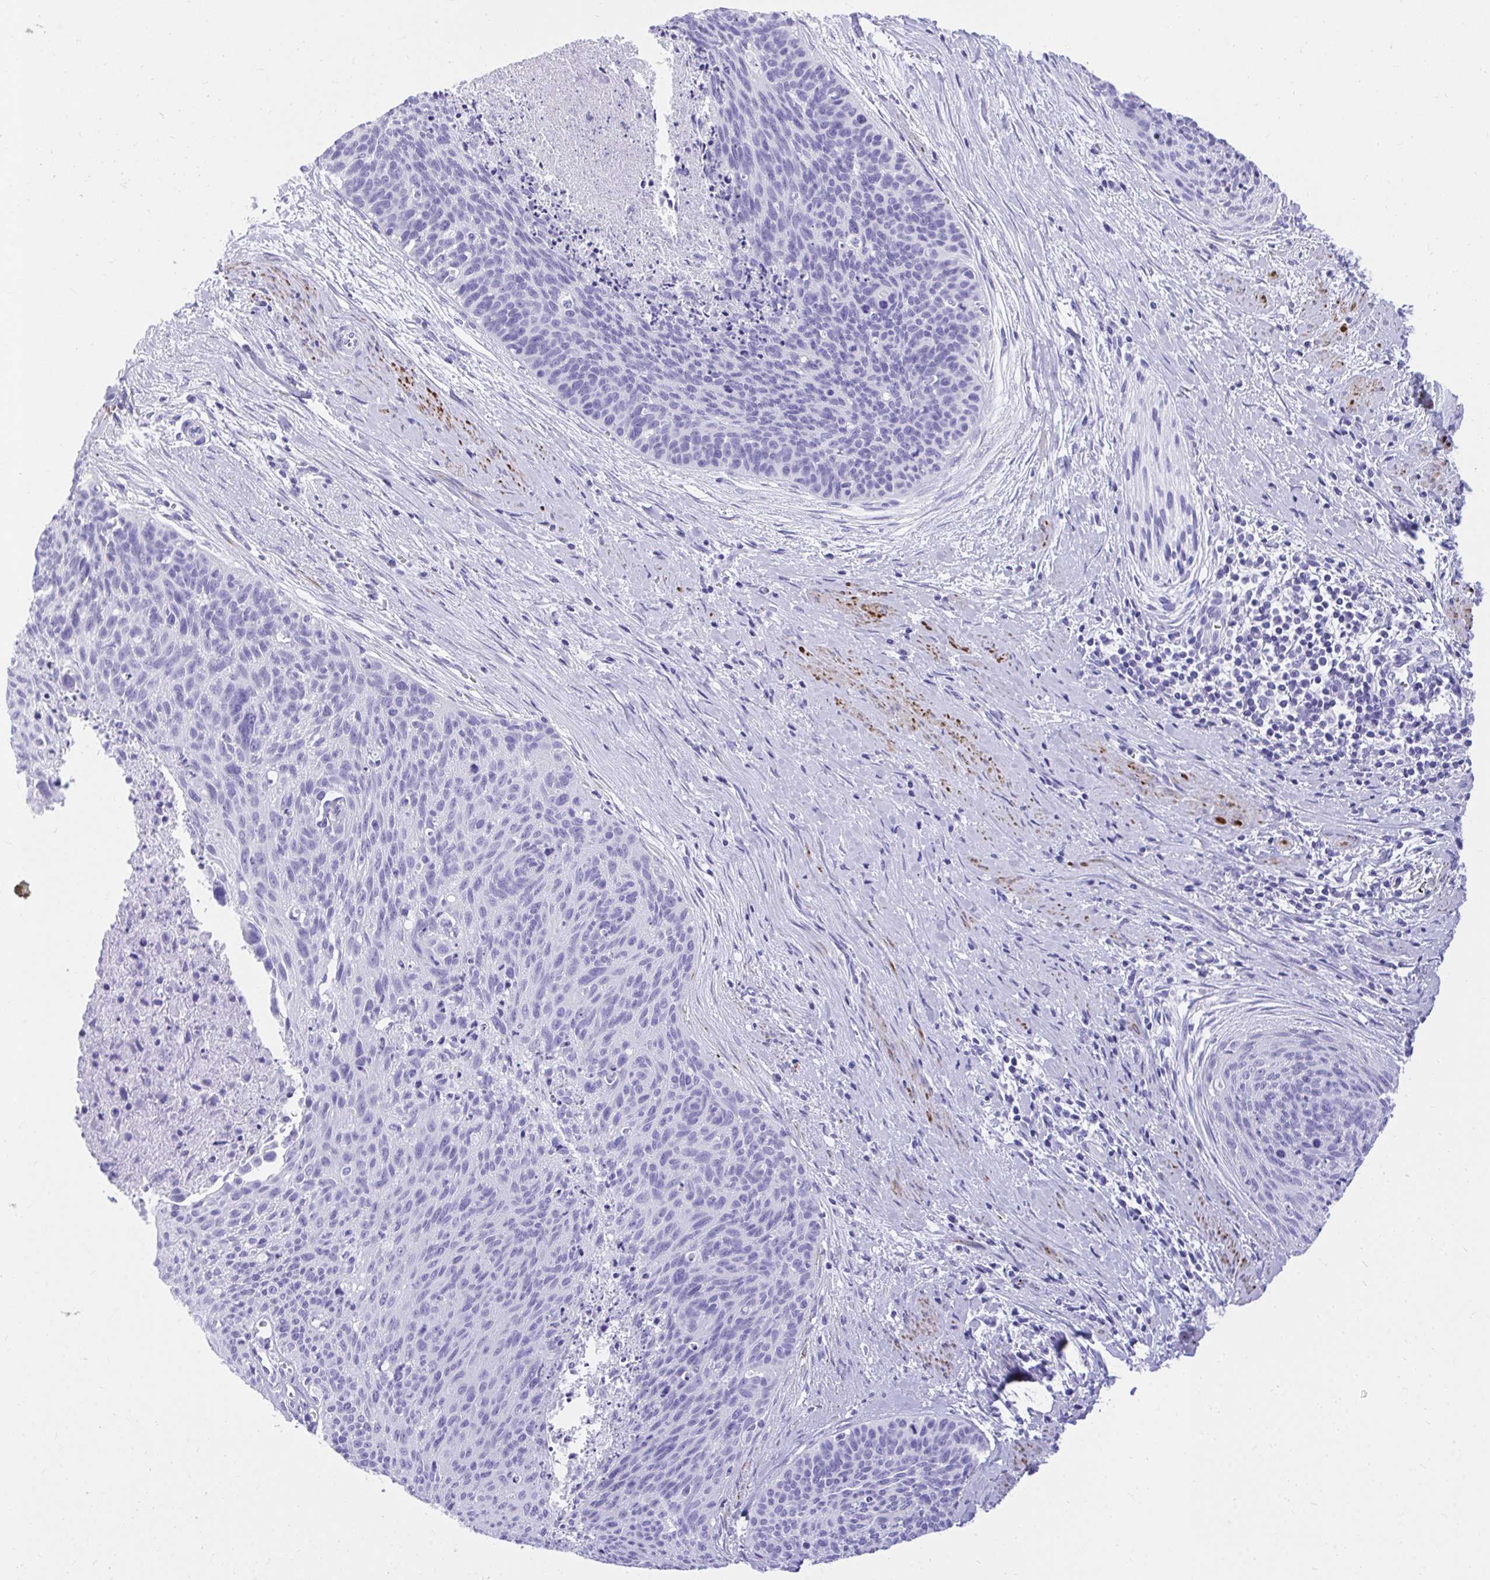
{"staining": {"intensity": "negative", "quantity": "none", "location": "none"}, "tissue": "cervical cancer", "cell_type": "Tumor cells", "image_type": "cancer", "snomed": [{"axis": "morphology", "description": "Squamous cell carcinoma, NOS"}, {"axis": "topography", "description": "Cervix"}], "caption": "Immunohistochemistry histopathology image of neoplastic tissue: cervical squamous cell carcinoma stained with DAB reveals no significant protein positivity in tumor cells.", "gene": "KCNN4", "patient": {"sex": "female", "age": 55}}